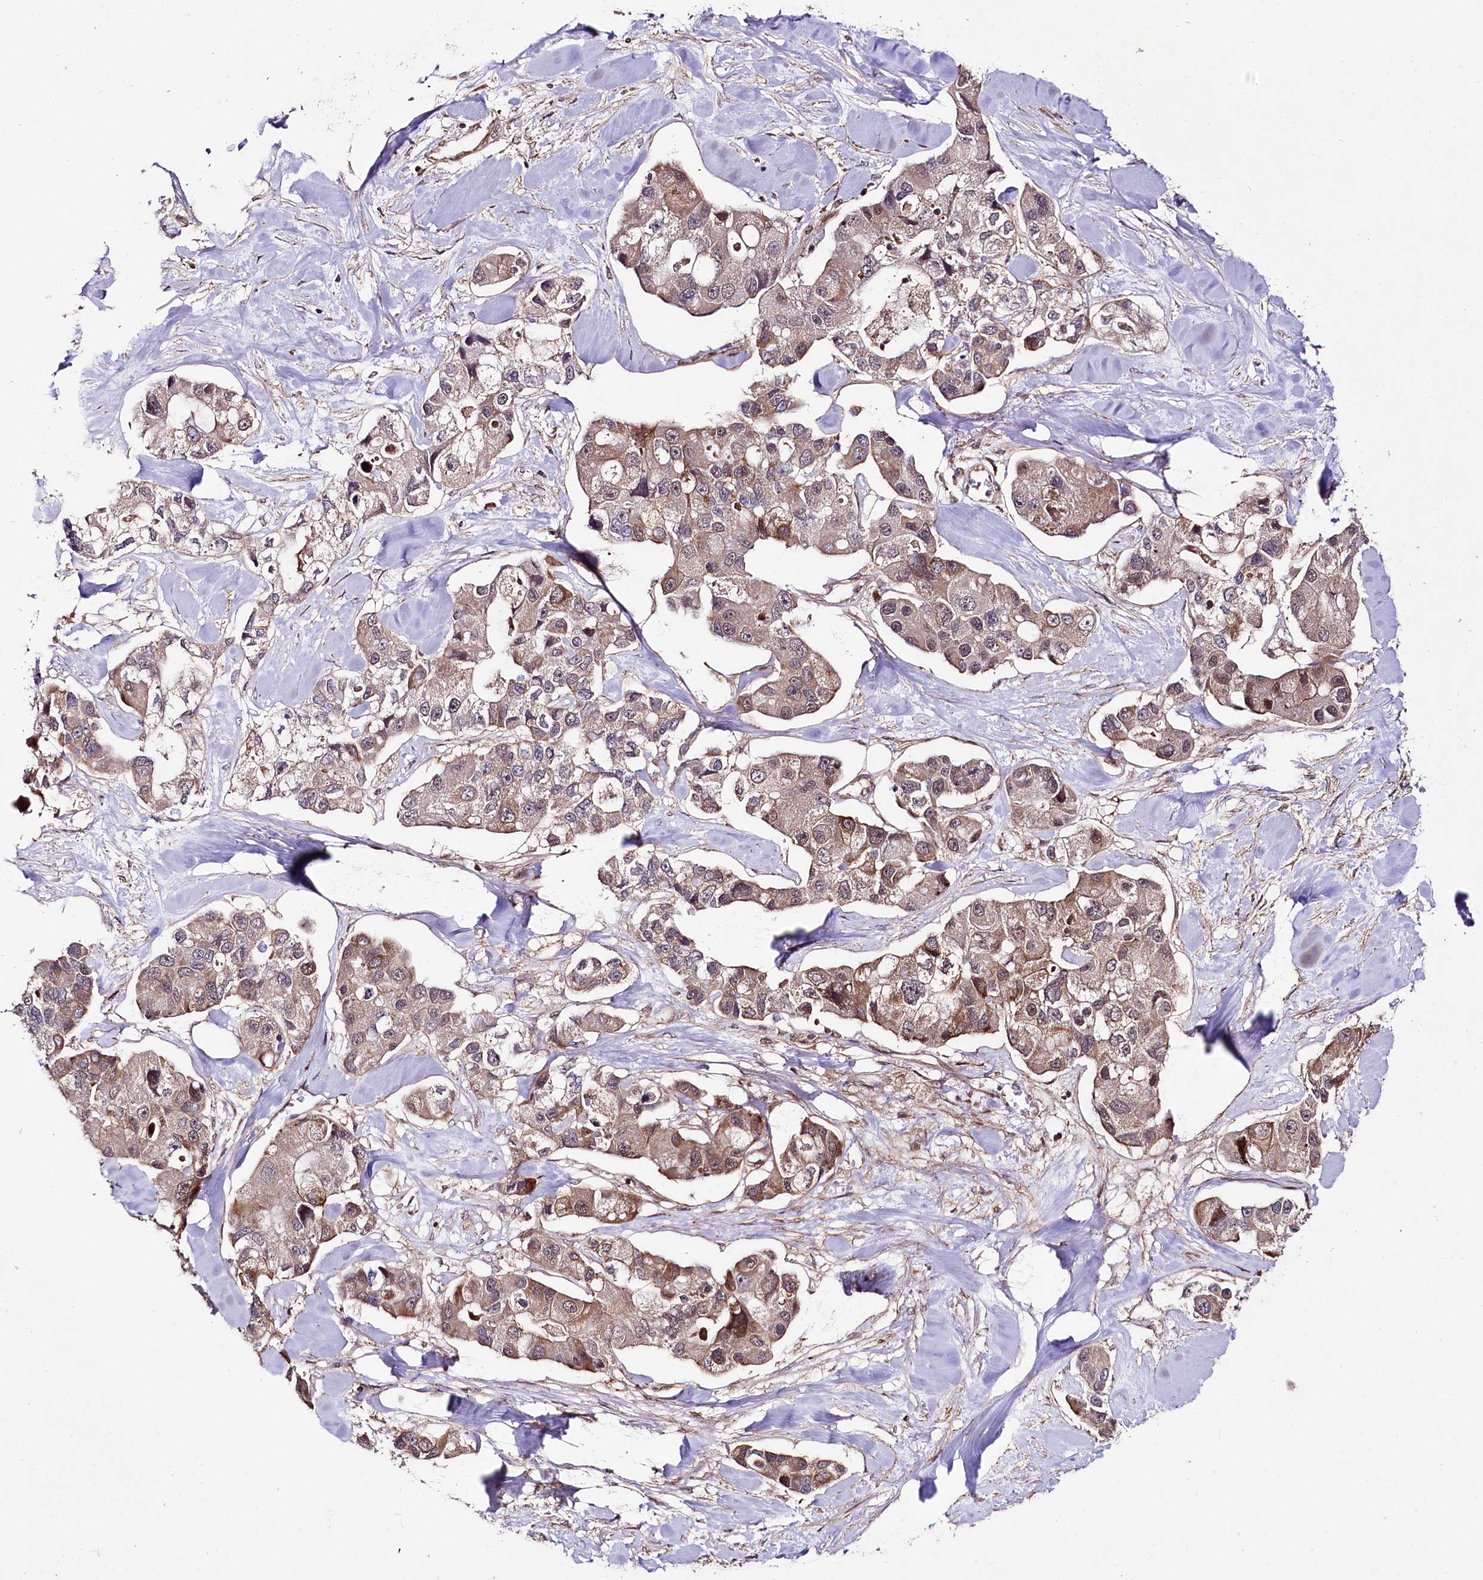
{"staining": {"intensity": "moderate", "quantity": "25%-75%", "location": "cytoplasmic/membranous"}, "tissue": "lung cancer", "cell_type": "Tumor cells", "image_type": "cancer", "snomed": [{"axis": "morphology", "description": "Adenocarcinoma, NOS"}, {"axis": "topography", "description": "Lung"}], "caption": "Protein expression analysis of adenocarcinoma (lung) displays moderate cytoplasmic/membranous expression in about 25%-75% of tumor cells. The protein is shown in brown color, while the nuclei are stained blue.", "gene": "PHLDB1", "patient": {"sex": "female", "age": 54}}